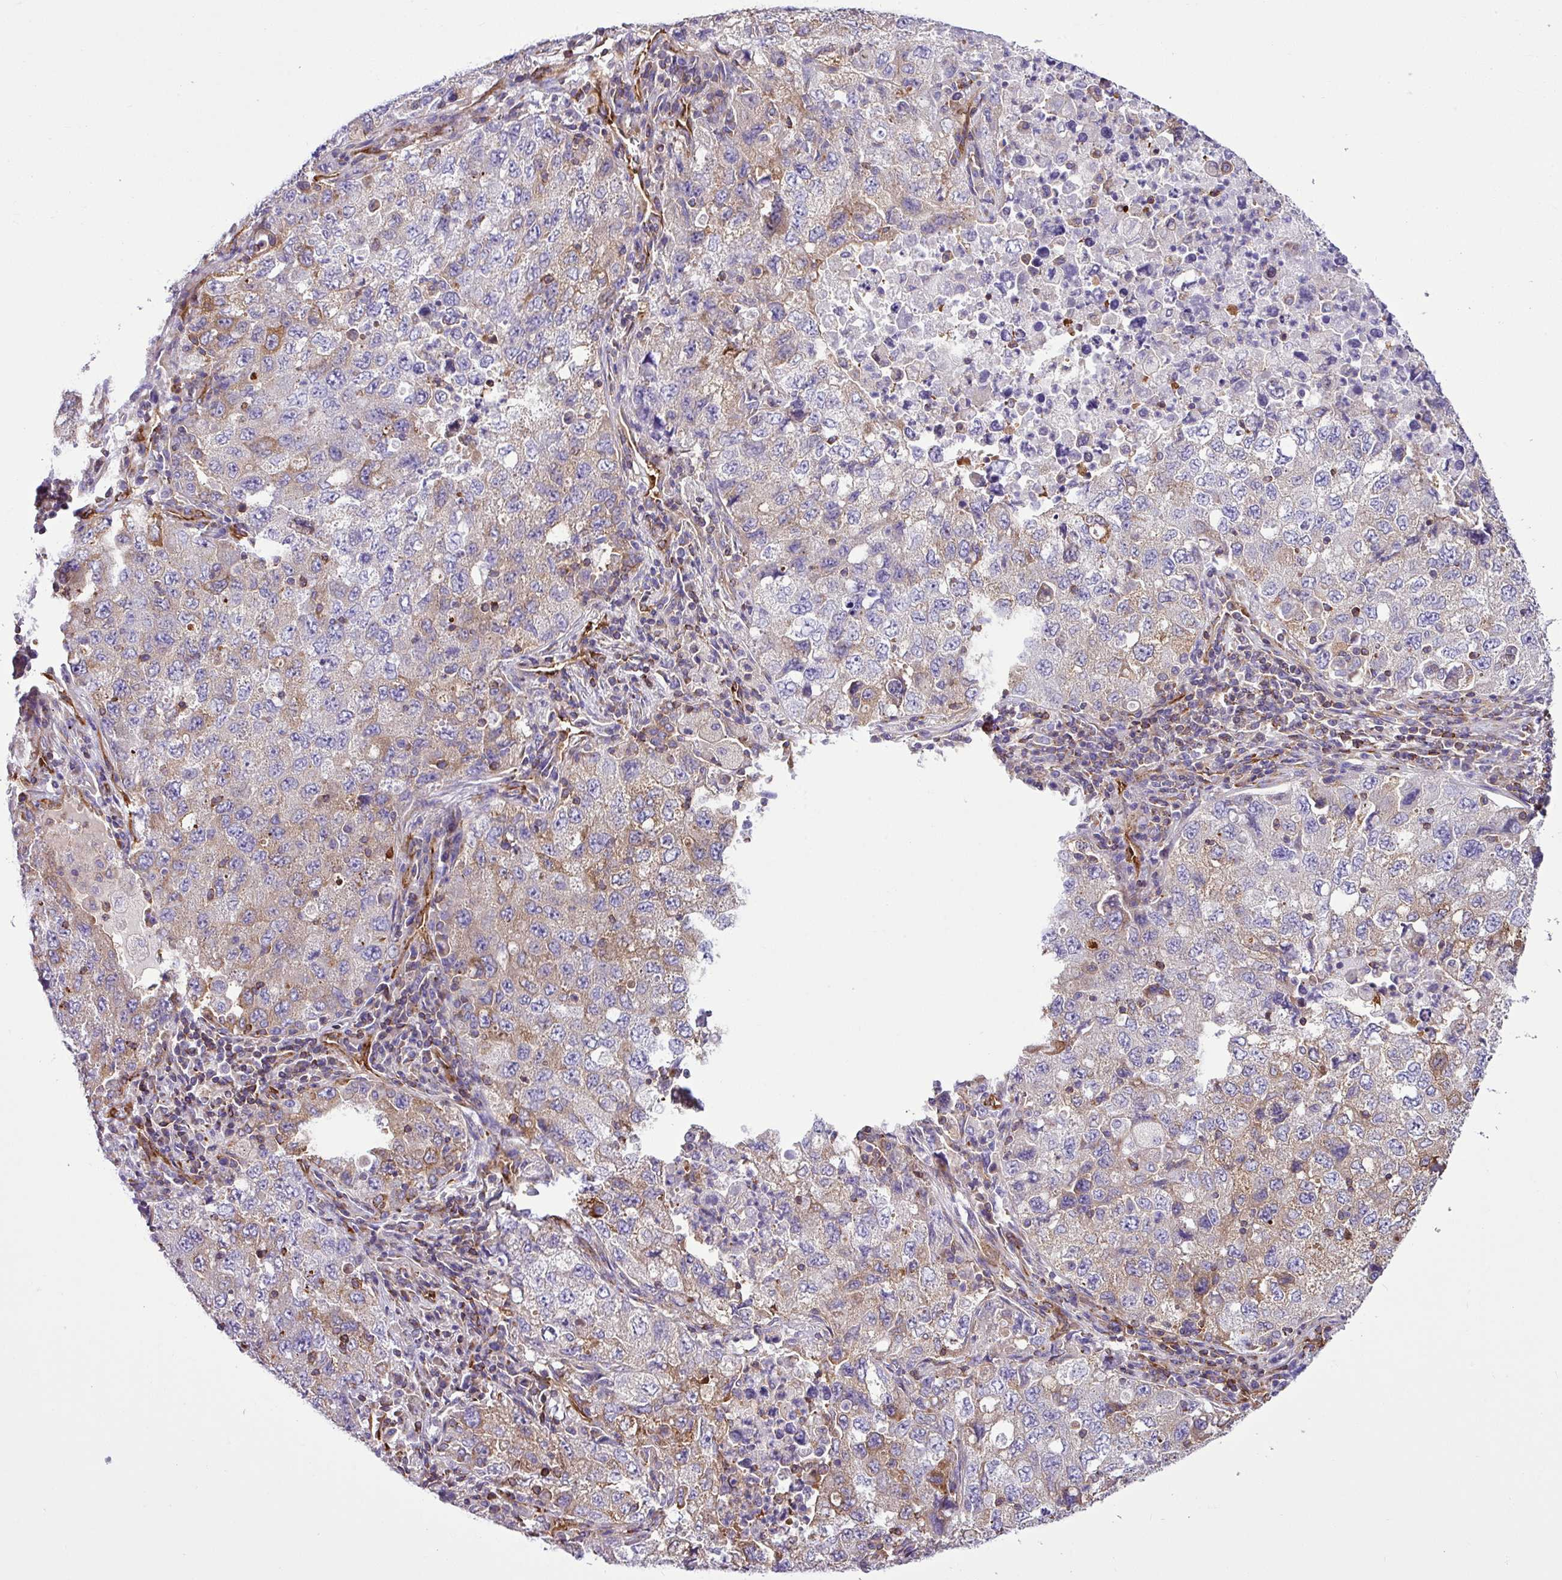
{"staining": {"intensity": "moderate", "quantity": "25%-75%", "location": "cytoplasmic/membranous"}, "tissue": "lung cancer", "cell_type": "Tumor cells", "image_type": "cancer", "snomed": [{"axis": "morphology", "description": "Adenocarcinoma, NOS"}, {"axis": "topography", "description": "Lung"}], "caption": "Tumor cells demonstrate moderate cytoplasmic/membranous positivity in about 25%-75% of cells in lung cancer.", "gene": "EME2", "patient": {"sex": "female", "age": 57}}